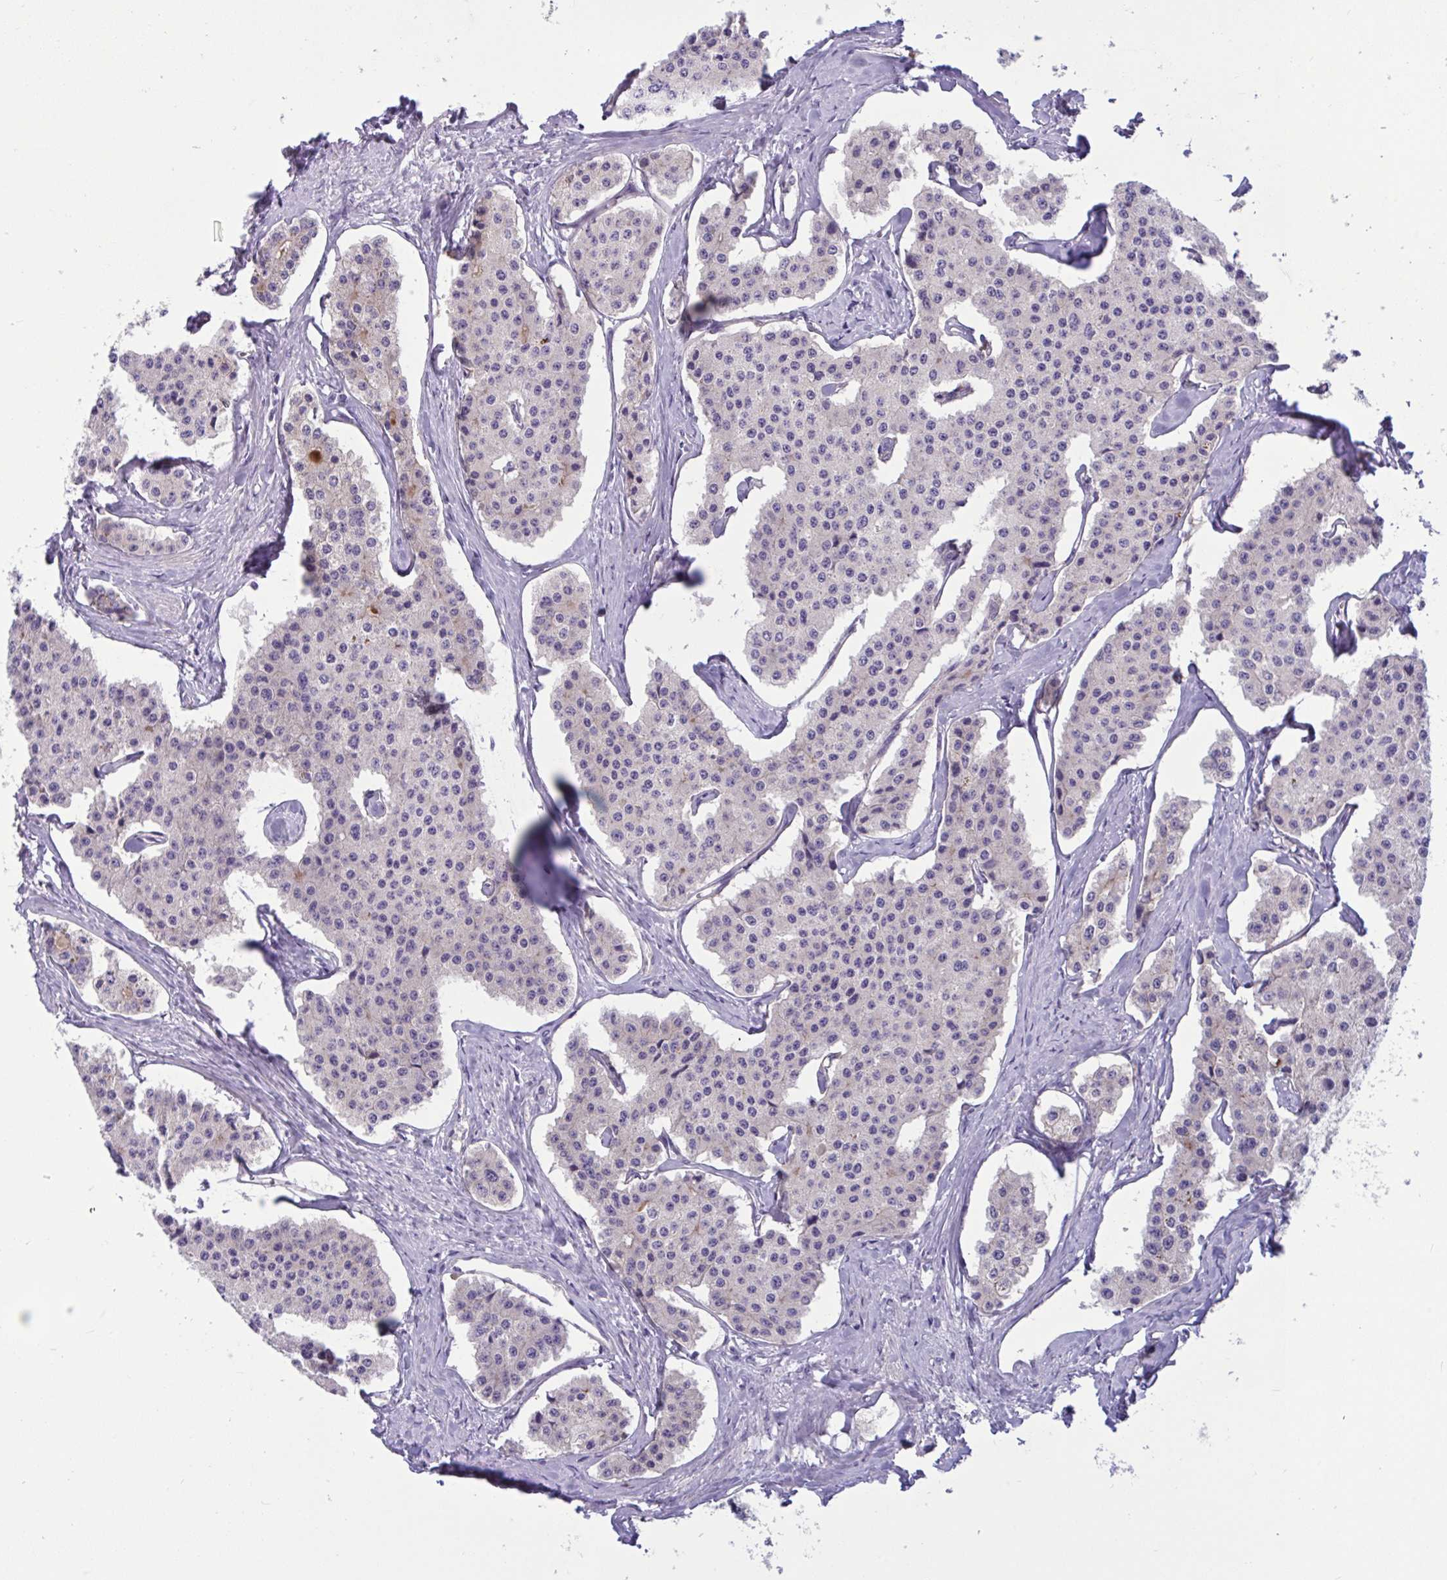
{"staining": {"intensity": "moderate", "quantity": "<25%", "location": "cytoplasmic/membranous"}, "tissue": "carcinoid", "cell_type": "Tumor cells", "image_type": "cancer", "snomed": [{"axis": "morphology", "description": "Carcinoid, malignant, NOS"}, {"axis": "topography", "description": "Small intestine"}], "caption": "A micrograph of carcinoid (malignant) stained for a protein demonstrates moderate cytoplasmic/membranous brown staining in tumor cells.", "gene": "TTC7B", "patient": {"sex": "female", "age": 65}}